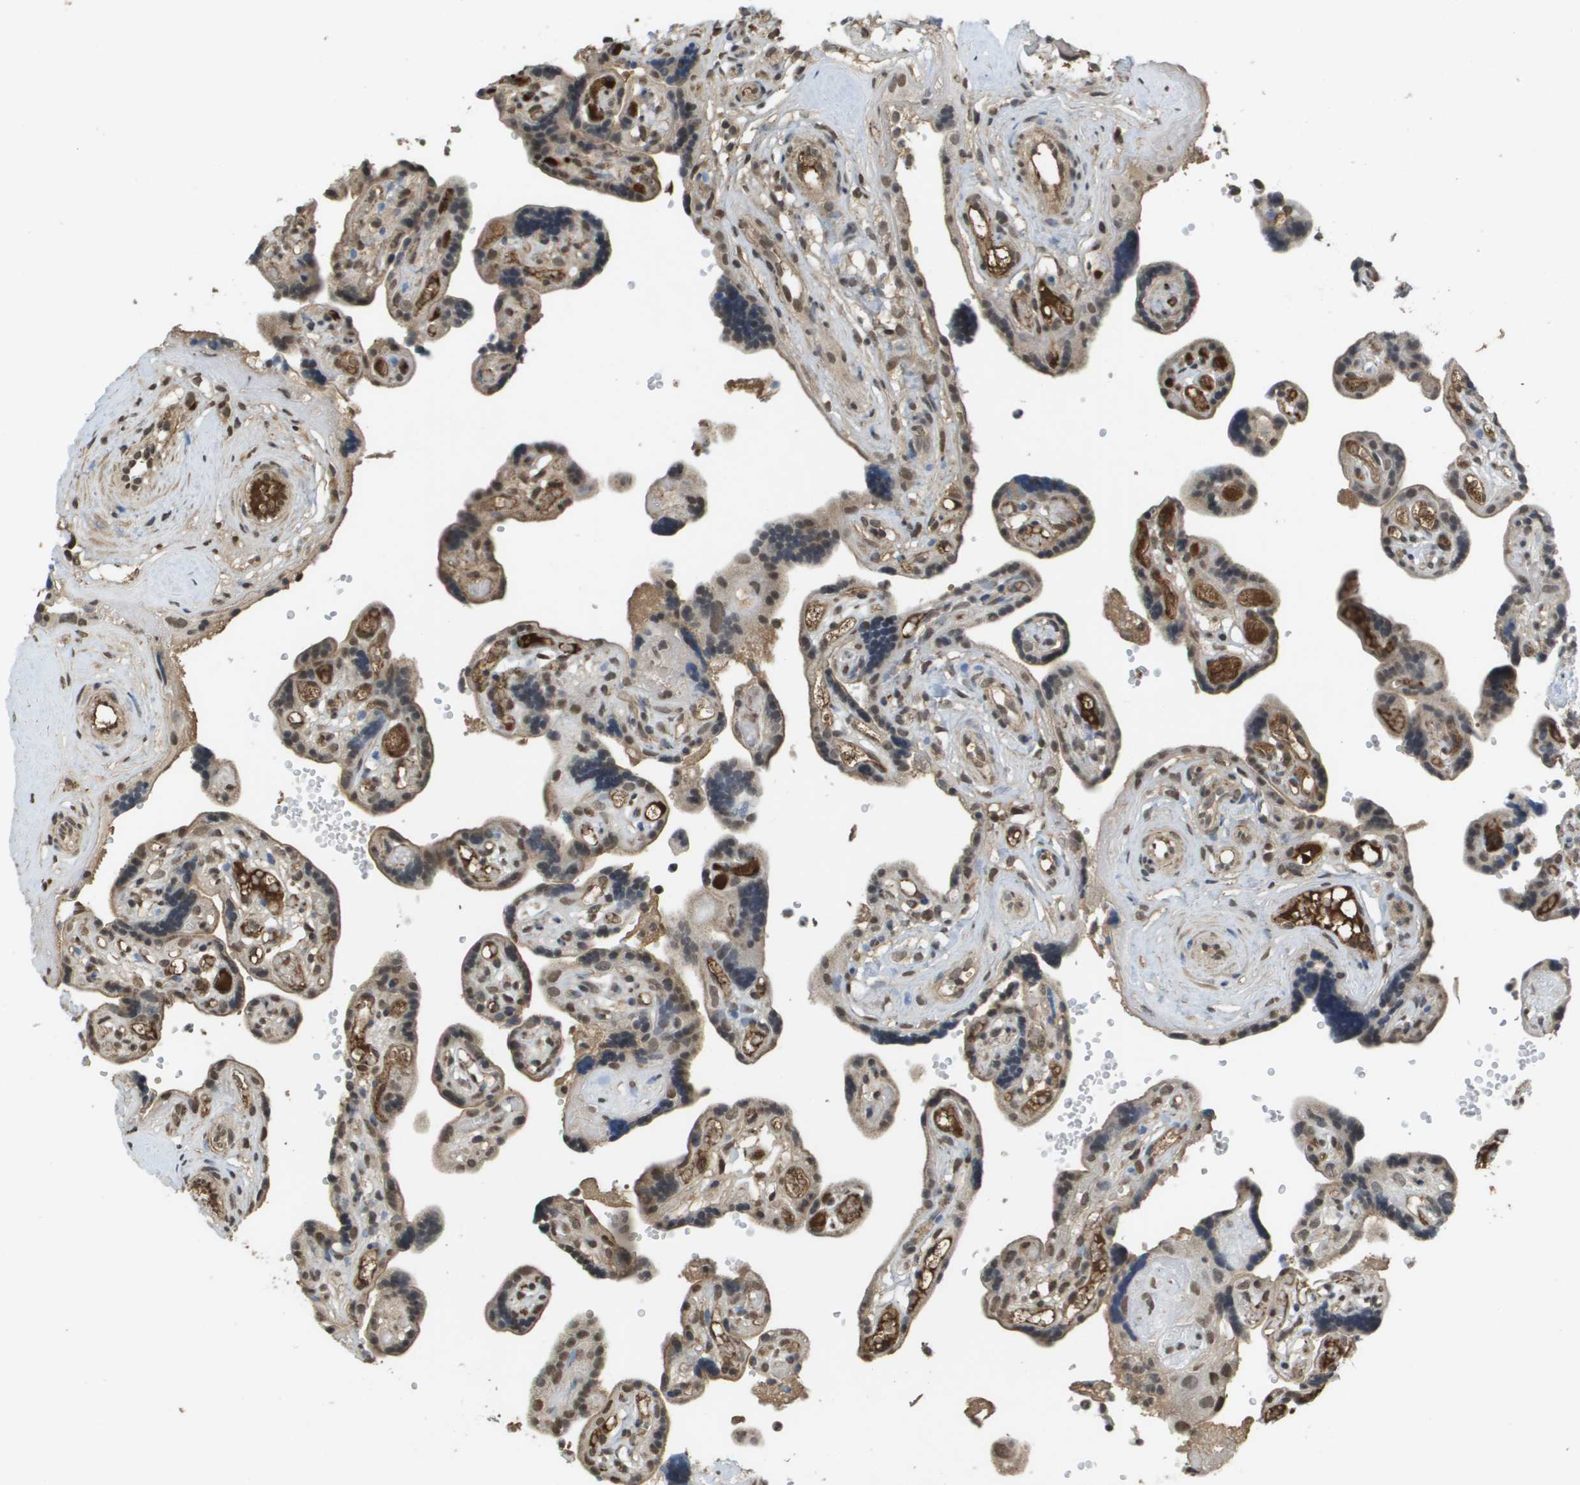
{"staining": {"intensity": "weak", "quantity": "25%-75%", "location": "cytoplasmic/membranous,nuclear"}, "tissue": "placenta", "cell_type": "Trophoblastic cells", "image_type": "normal", "snomed": [{"axis": "morphology", "description": "Normal tissue, NOS"}, {"axis": "topography", "description": "Placenta"}], "caption": "Weak cytoplasmic/membranous,nuclear expression is identified in about 25%-75% of trophoblastic cells in benign placenta.", "gene": "NDRG2", "patient": {"sex": "female", "age": 30}}